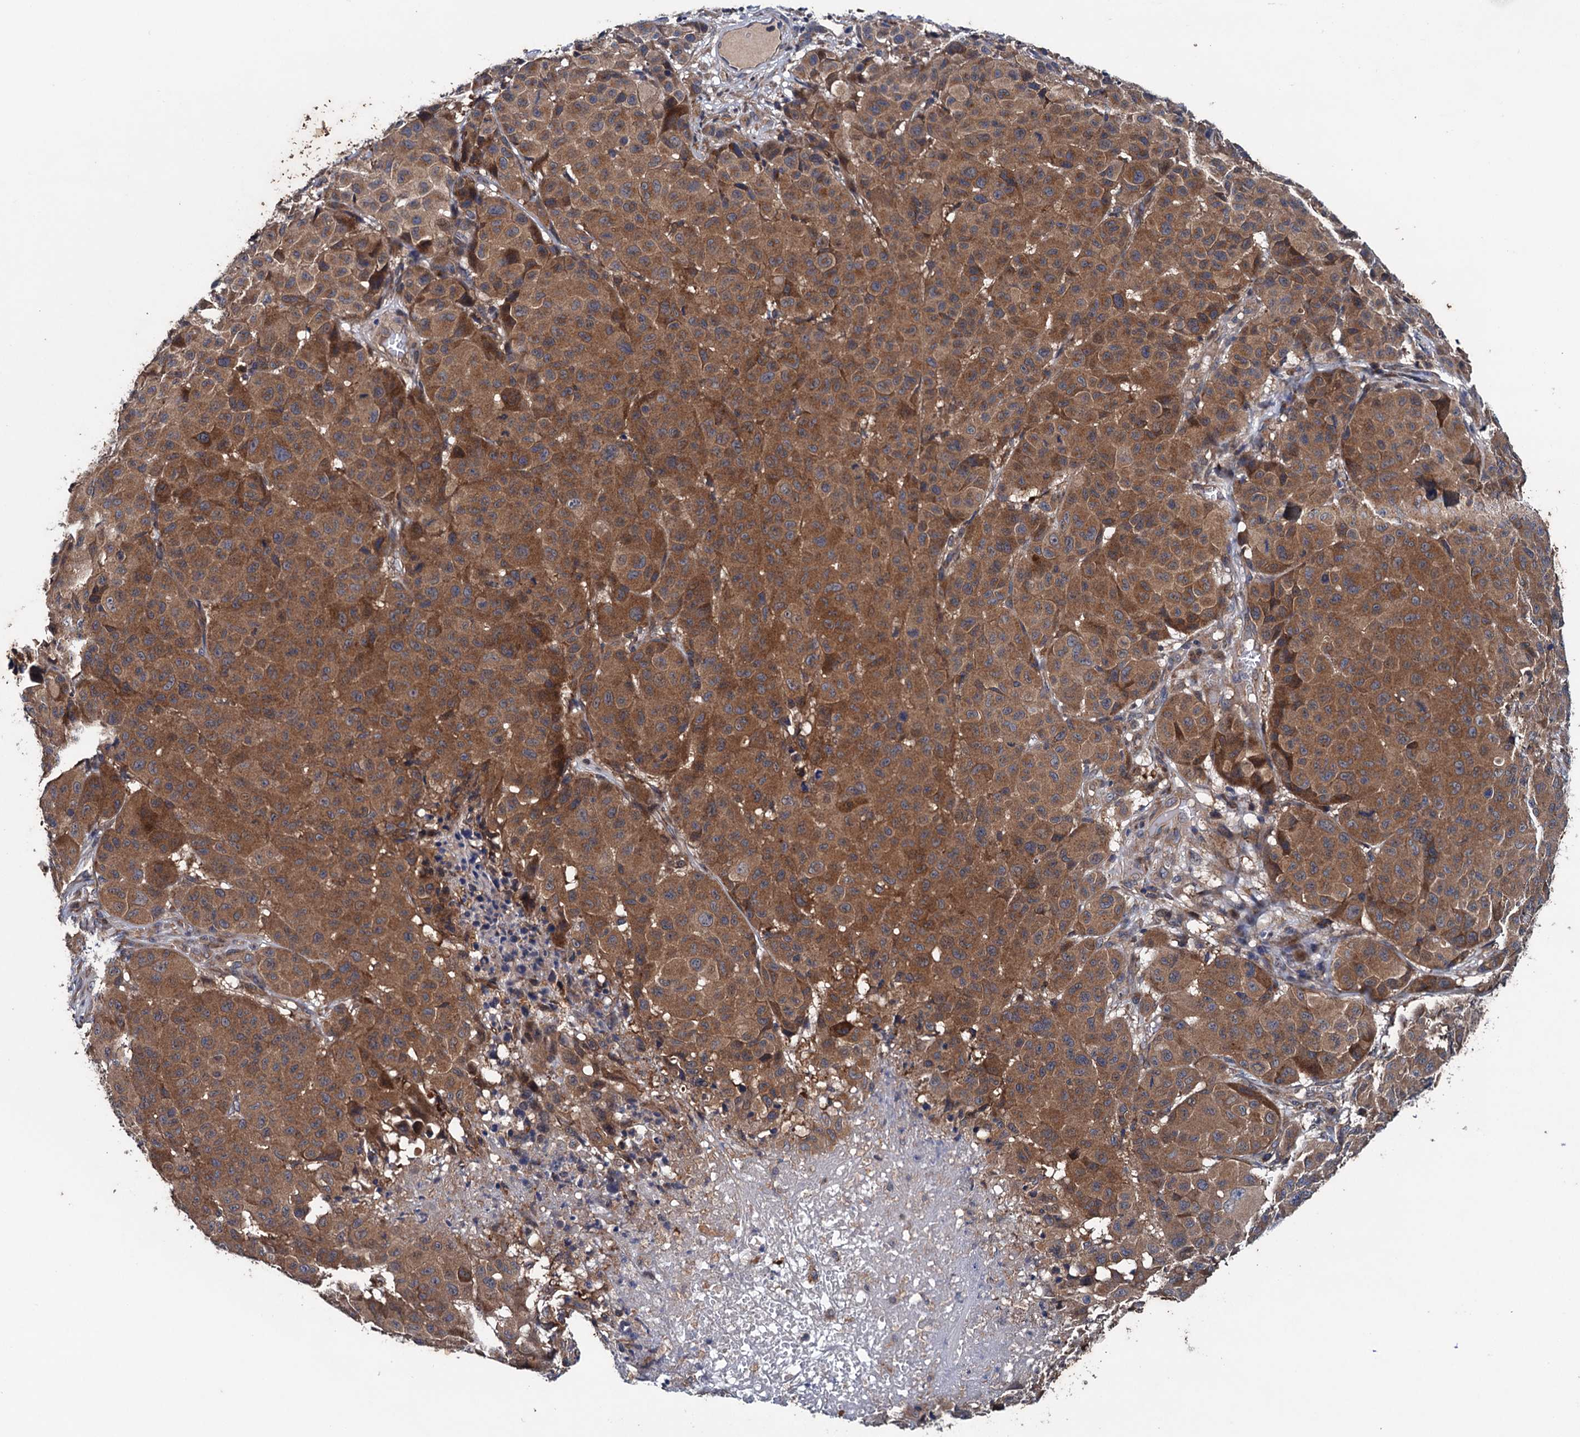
{"staining": {"intensity": "moderate", "quantity": ">75%", "location": "cytoplasmic/membranous"}, "tissue": "melanoma", "cell_type": "Tumor cells", "image_type": "cancer", "snomed": [{"axis": "morphology", "description": "Malignant melanoma, NOS"}, {"axis": "topography", "description": "Skin"}], "caption": "This is an image of immunohistochemistry staining of malignant melanoma, which shows moderate expression in the cytoplasmic/membranous of tumor cells.", "gene": "BLTP3B", "patient": {"sex": "male", "age": 73}}